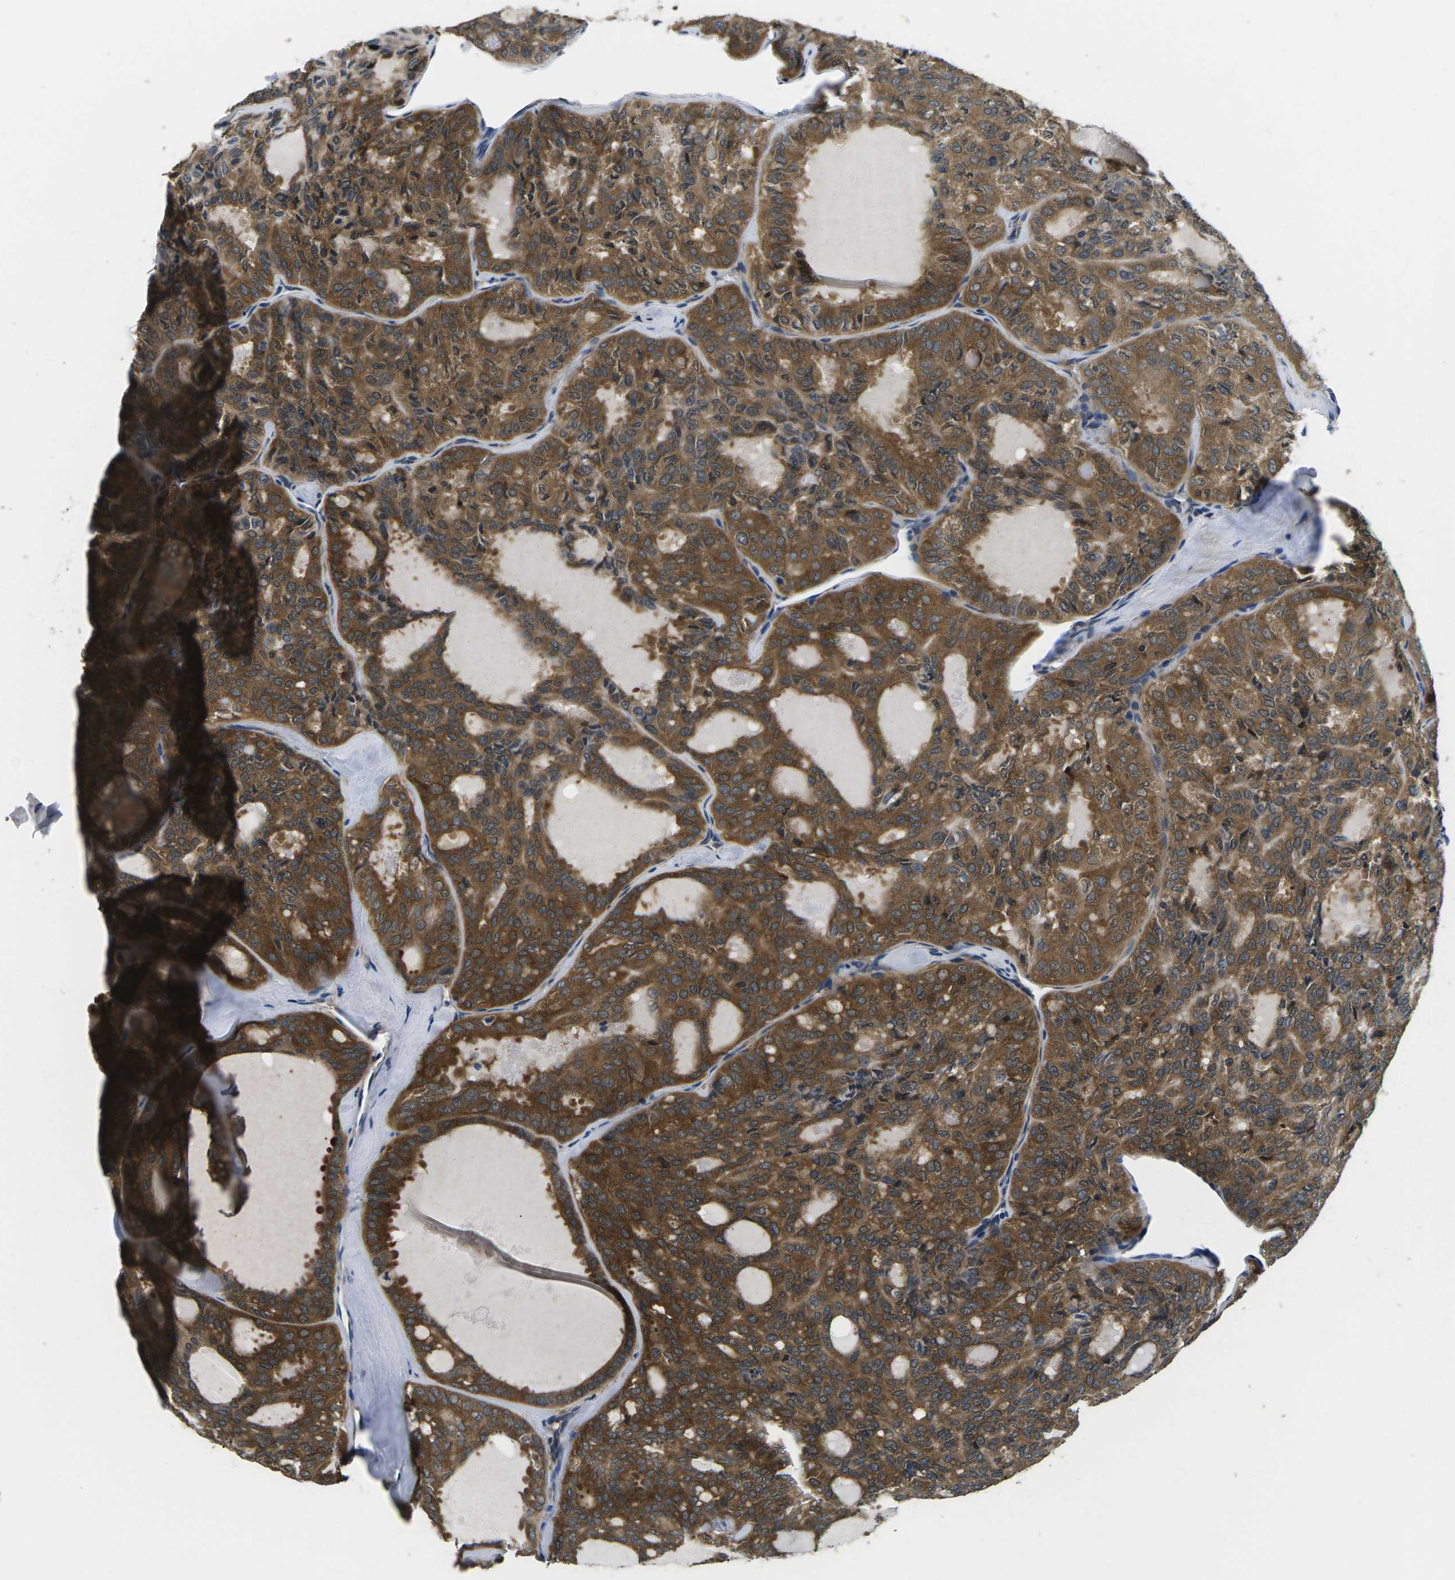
{"staining": {"intensity": "moderate", "quantity": ">75%", "location": "cytoplasmic/membranous"}, "tissue": "thyroid cancer", "cell_type": "Tumor cells", "image_type": "cancer", "snomed": [{"axis": "morphology", "description": "Follicular adenoma carcinoma, NOS"}, {"axis": "topography", "description": "Thyroid gland"}], "caption": "A histopathology image of thyroid cancer stained for a protein reveals moderate cytoplasmic/membranous brown staining in tumor cells.", "gene": "PLCE1", "patient": {"sex": "male", "age": 75}}